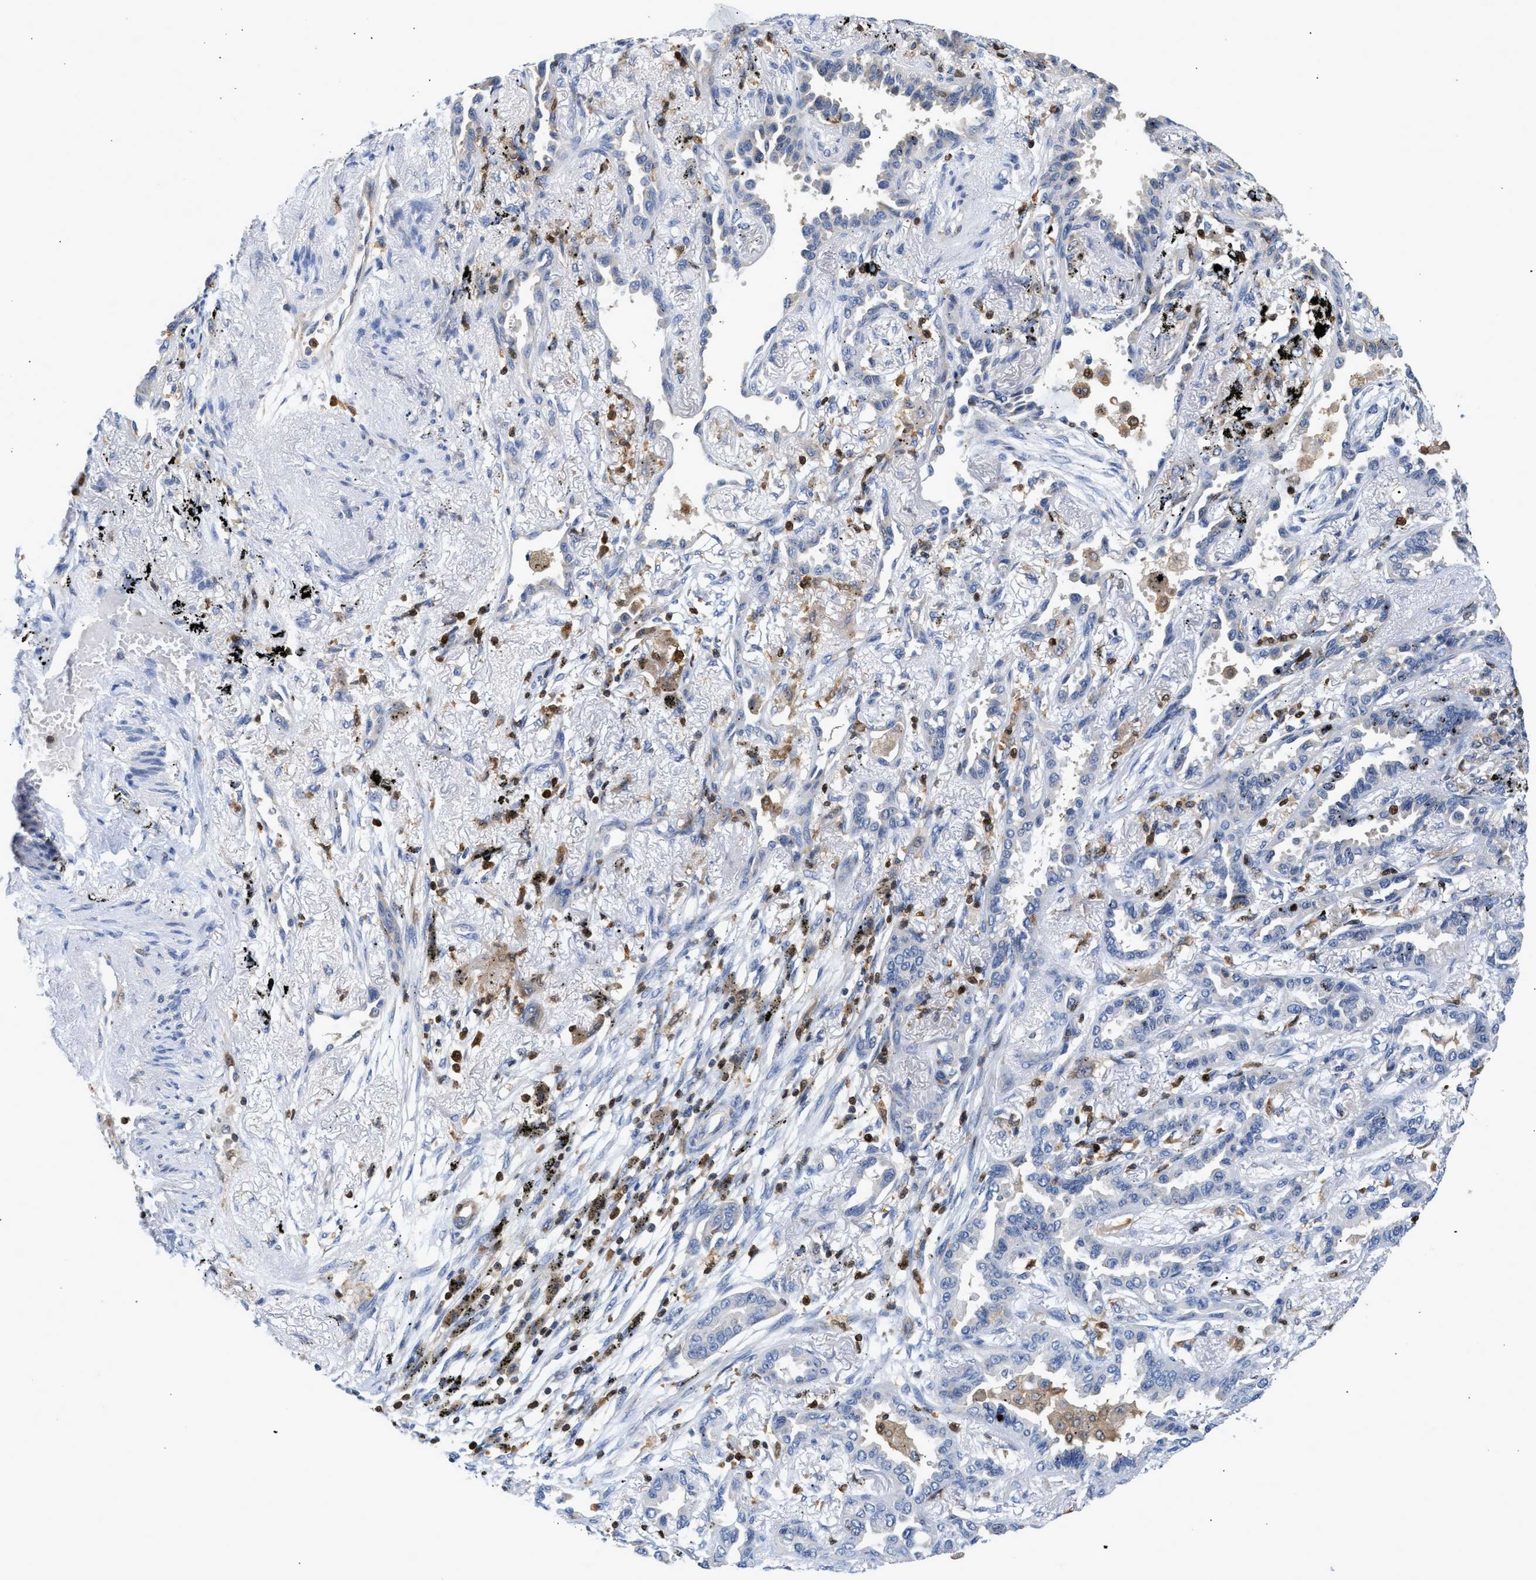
{"staining": {"intensity": "negative", "quantity": "none", "location": "none"}, "tissue": "lung cancer", "cell_type": "Tumor cells", "image_type": "cancer", "snomed": [{"axis": "morphology", "description": "Adenocarcinoma, NOS"}, {"axis": "topography", "description": "Lung"}], "caption": "The micrograph demonstrates no significant staining in tumor cells of lung adenocarcinoma.", "gene": "SLIT2", "patient": {"sex": "male", "age": 59}}